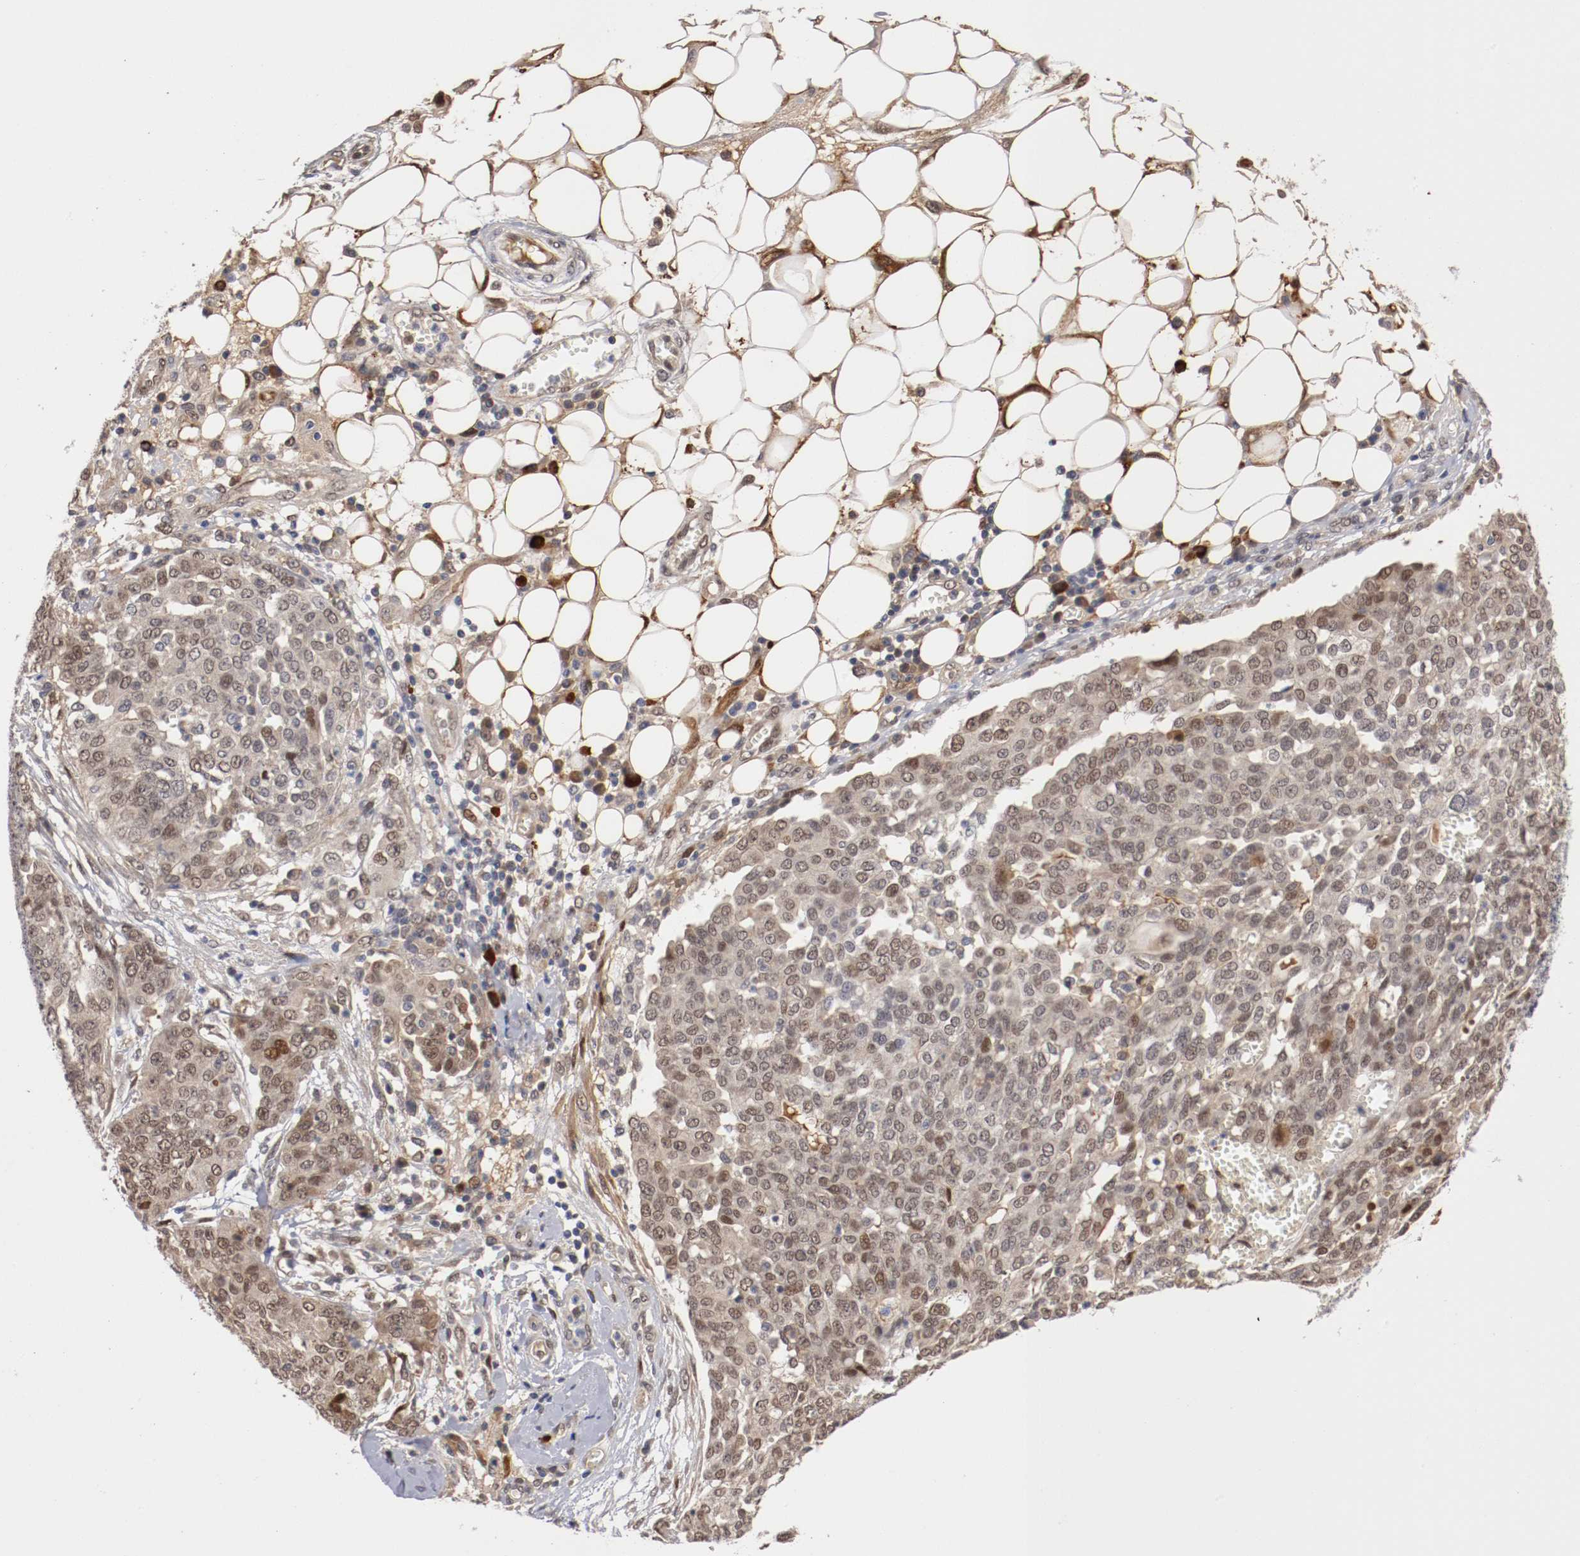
{"staining": {"intensity": "weak", "quantity": ">75%", "location": "nuclear"}, "tissue": "ovarian cancer", "cell_type": "Tumor cells", "image_type": "cancer", "snomed": [{"axis": "morphology", "description": "Cystadenocarcinoma, serous, NOS"}, {"axis": "topography", "description": "Soft tissue"}, {"axis": "topography", "description": "Ovary"}], "caption": "Immunohistochemistry (IHC) image of neoplastic tissue: human serous cystadenocarcinoma (ovarian) stained using immunohistochemistry exhibits low levels of weak protein expression localized specifically in the nuclear of tumor cells, appearing as a nuclear brown color.", "gene": "DNMT3B", "patient": {"sex": "female", "age": 57}}